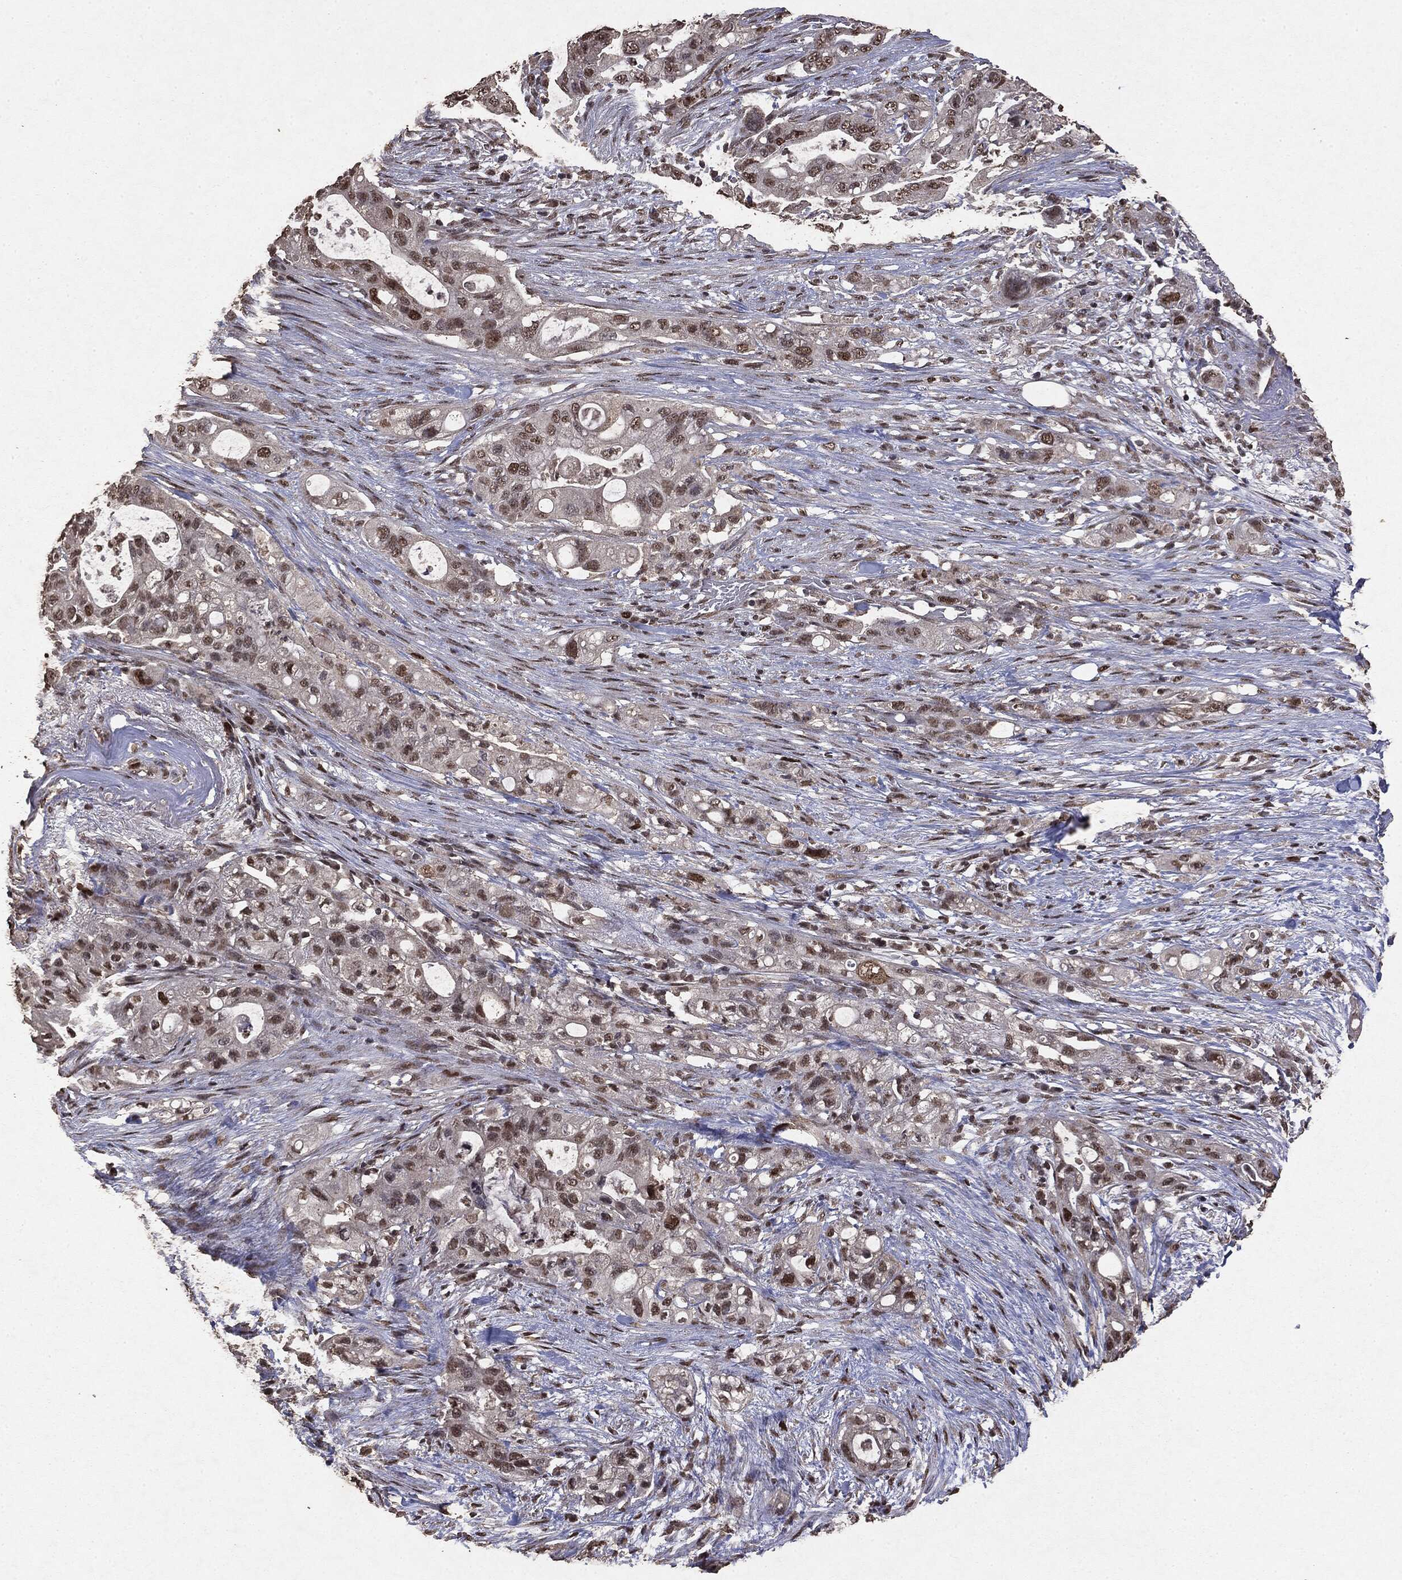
{"staining": {"intensity": "moderate", "quantity": "<25%", "location": "nuclear"}, "tissue": "pancreatic cancer", "cell_type": "Tumor cells", "image_type": "cancer", "snomed": [{"axis": "morphology", "description": "Adenocarcinoma, NOS"}, {"axis": "topography", "description": "Pancreas"}], "caption": "Brown immunohistochemical staining in human adenocarcinoma (pancreatic) shows moderate nuclear expression in about <25% of tumor cells.", "gene": "RAD18", "patient": {"sex": "female", "age": 72}}